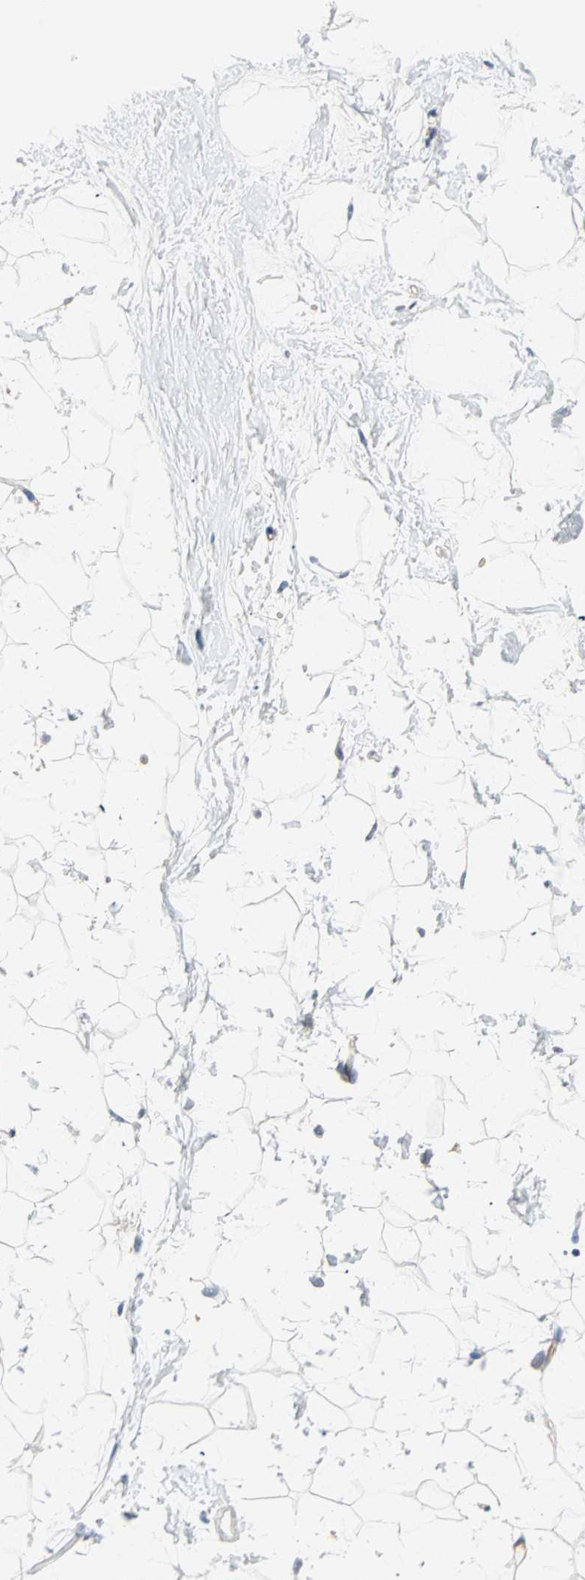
{"staining": {"intensity": "negative", "quantity": "none", "location": "none"}, "tissue": "breast", "cell_type": "Adipocytes", "image_type": "normal", "snomed": [{"axis": "morphology", "description": "Normal tissue, NOS"}, {"axis": "topography", "description": "Breast"}], "caption": "Unremarkable breast was stained to show a protein in brown. There is no significant positivity in adipocytes. Brightfield microscopy of immunohistochemistry stained with DAB (3,3'-diaminobenzidine) (brown) and hematoxylin (blue), captured at high magnification.", "gene": "TNFRSF12A", "patient": {"sex": "female", "age": 23}}